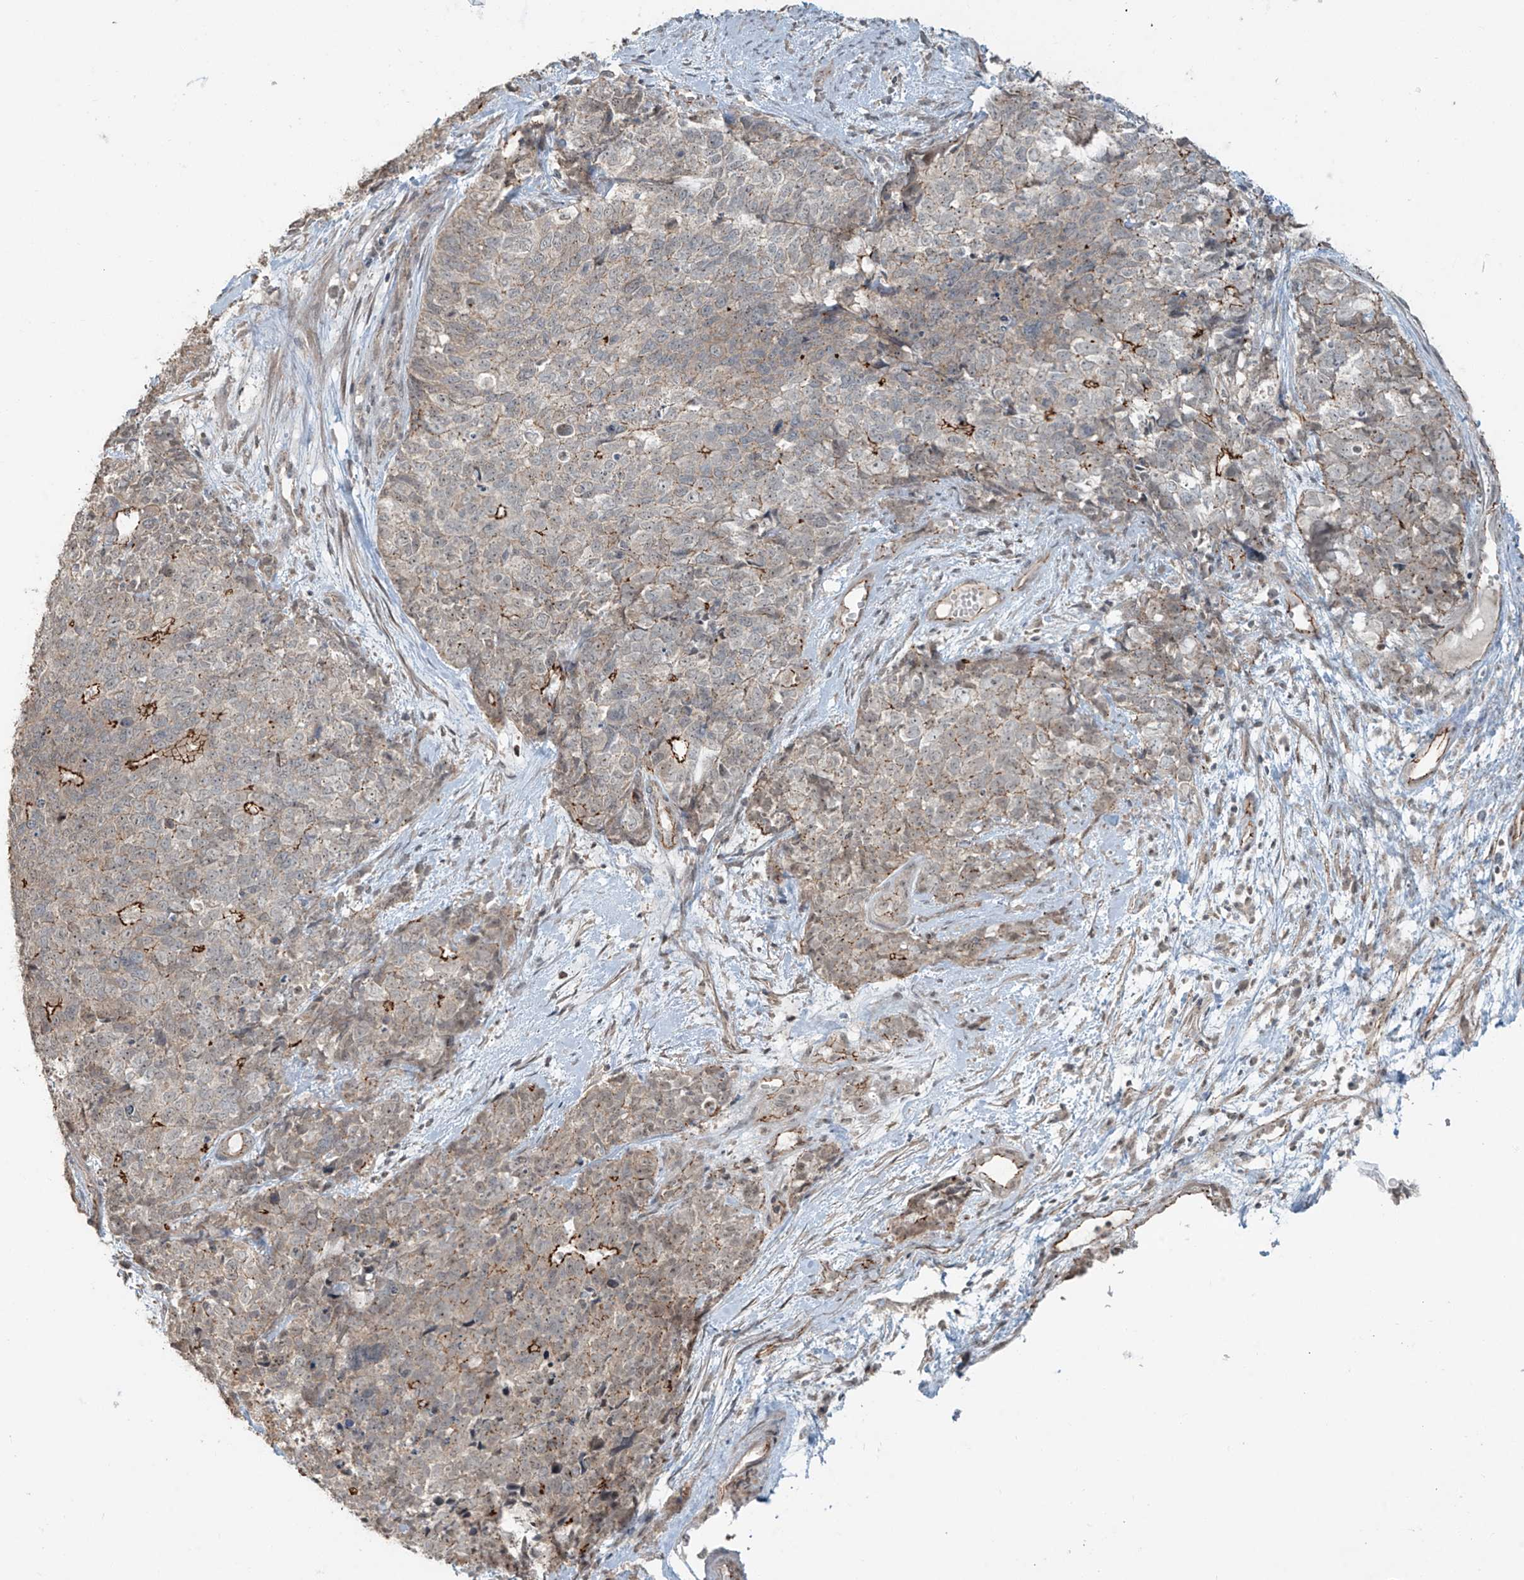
{"staining": {"intensity": "strong", "quantity": "<25%", "location": "cytoplasmic/membranous"}, "tissue": "cervical cancer", "cell_type": "Tumor cells", "image_type": "cancer", "snomed": [{"axis": "morphology", "description": "Squamous cell carcinoma, NOS"}, {"axis": "topography", "description": "Cervix"}], "caption": "IHC (DAB) staining of human cervical cancer (squamous cell carcinoma) demonstrates strong cytoplasmic/membranous protein positivity in approximately <25% of tumor cells.", "gene": "ZNF16", "patient": {"sex": "female", "age": 63}}